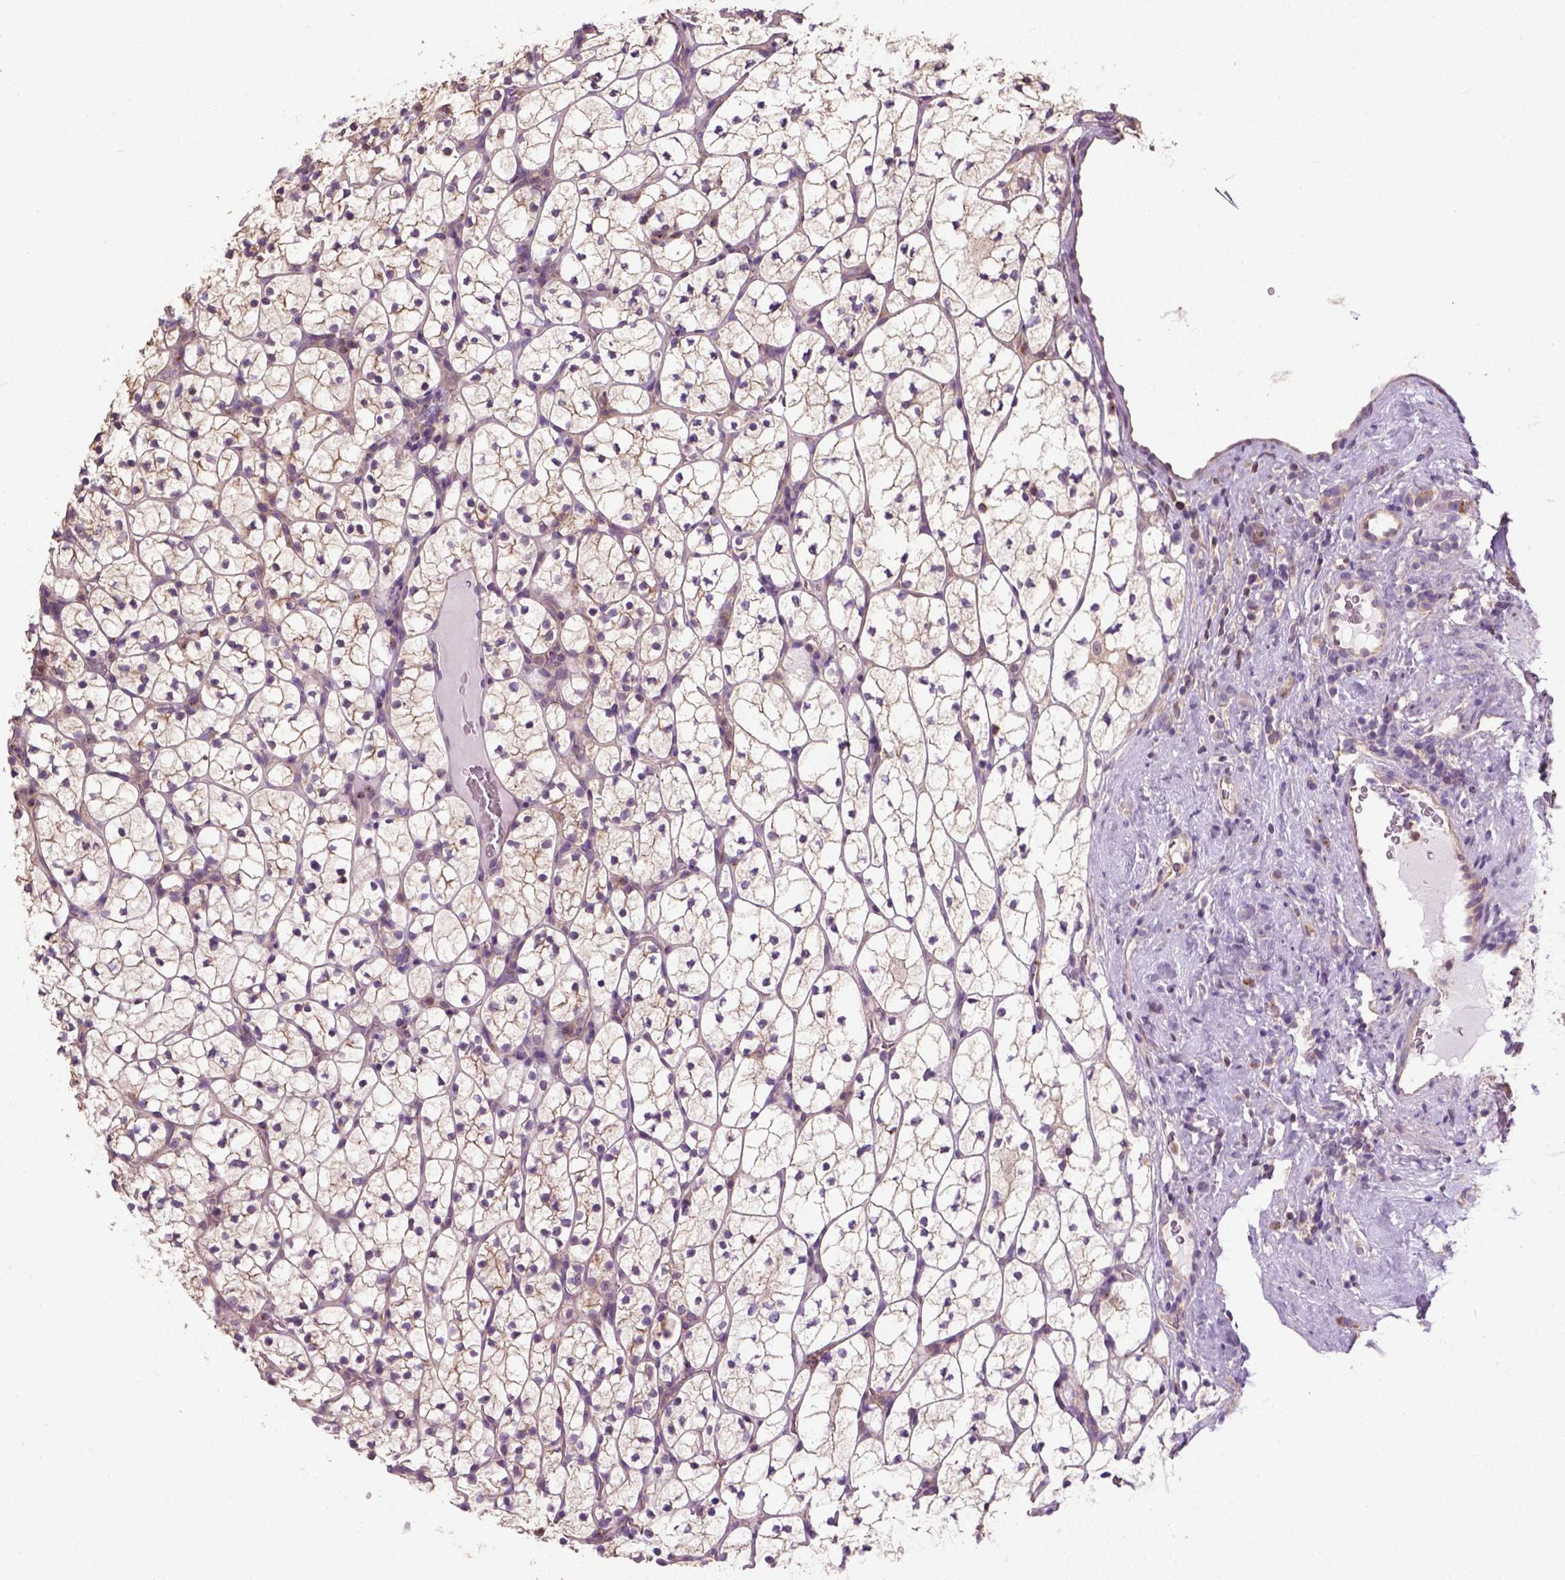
{"staining": {"intensity": "weak", "quantity": "25%-75%", "location": "cytoplasmic/membranous"}, "tissue": "renal cancer", "cell_type": "Tumor cells", "image_type": "cancer", "snomed": [{"axis": "morphology", "description": "Adenocarcinoma, NOS"}, {"axis": "topography", "description": "Kidney"}], "caption": "Renal cancer (adenocarcinoma) stained for a protein (brown) demonstrates weak cytoplasmic/membranous positive expression in about 25%-75% of tumor cells.", "gene": "CRACR2A", "patient": {"sex": "female", "age": 89}}